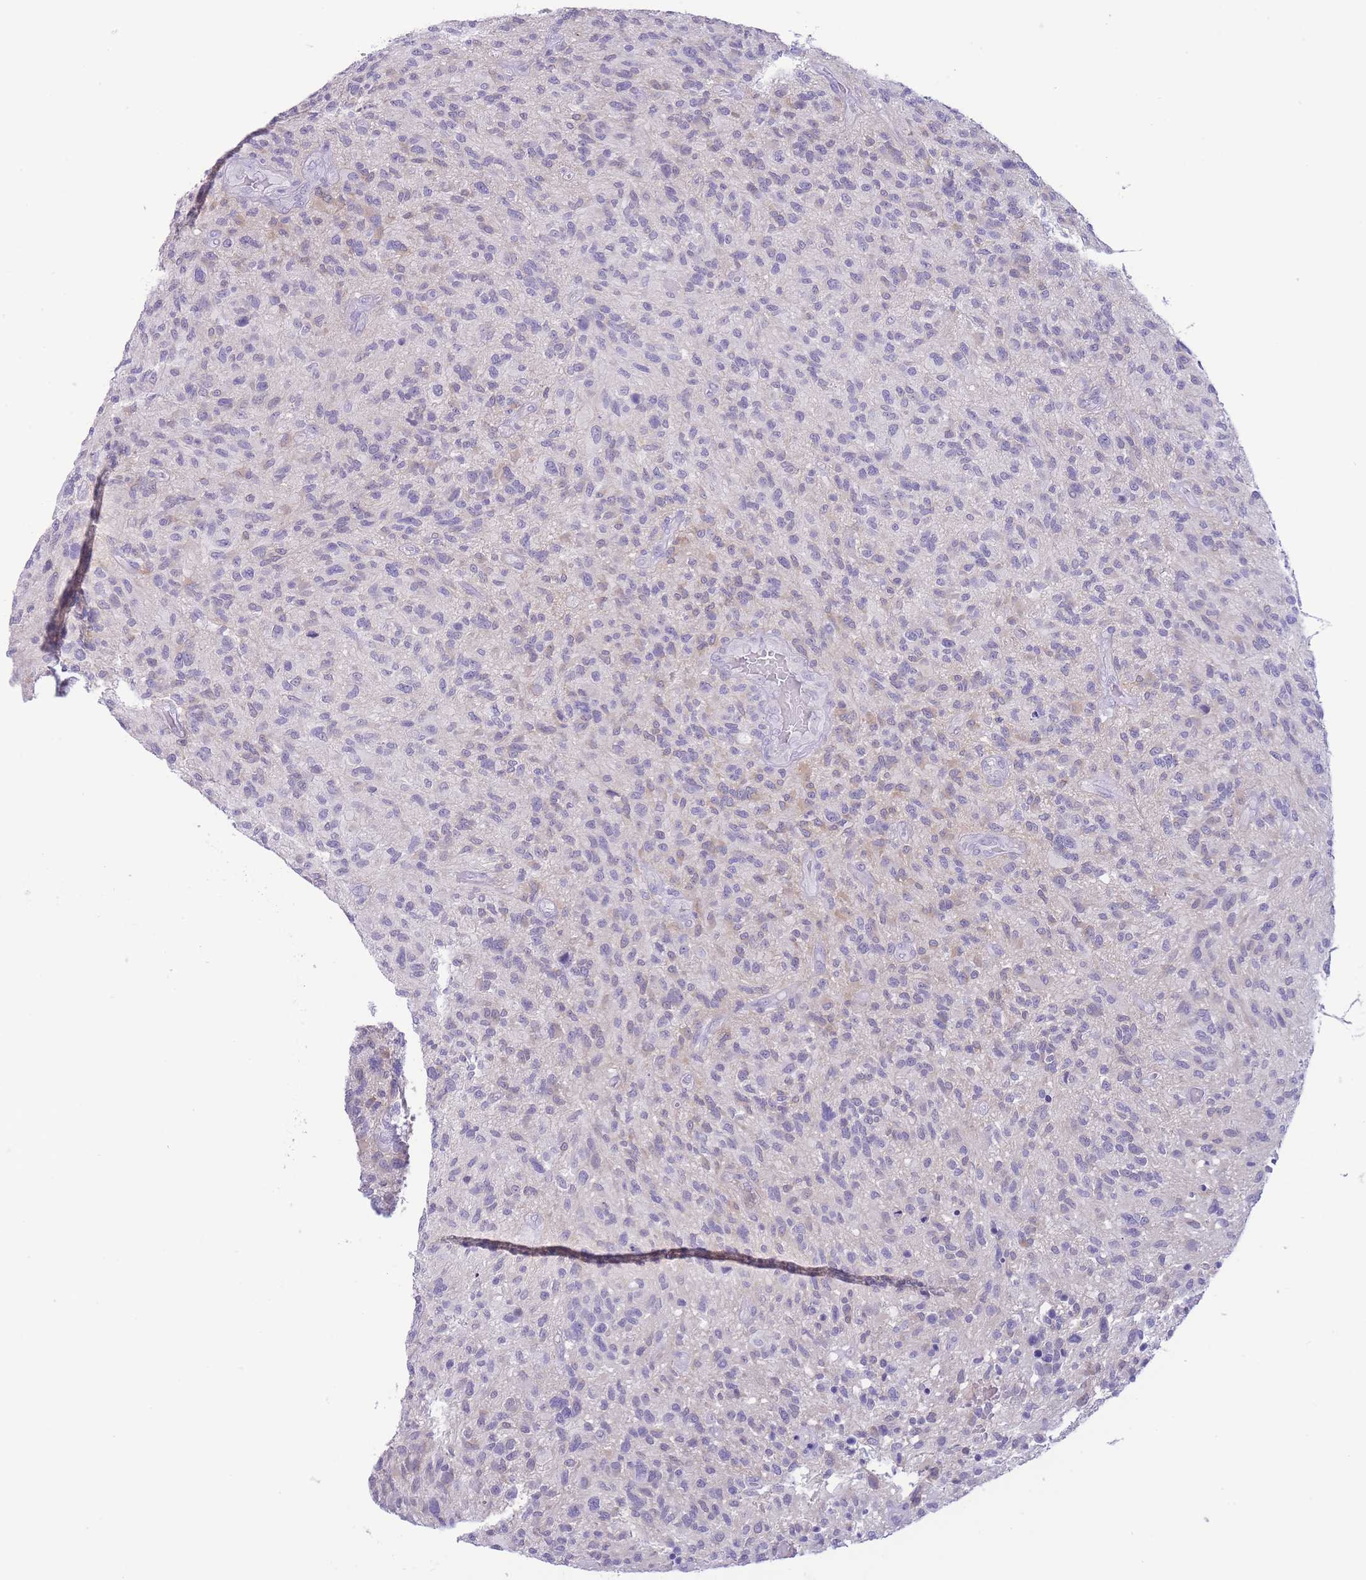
{"staining": {"intensity": "weak", "quantity": "<25%", "location": "cytoplasmic/membranous"}, "tissue": "glioma", "cell_type": "Tumor cells", "image_type": "cancer", "snomed": [{"axis": "morphology", "description": "Glioma, malignant, High grade"}, {"axis": "topography", "description": "Brain"}], "caption": "Tumor cells show no significant positivity in glioma. (Immunohistochemistry (ihc), brightfield microscopy, high magnification).", "gene": "ASAP3", "patient": {"sex": "male", "age": 47}}